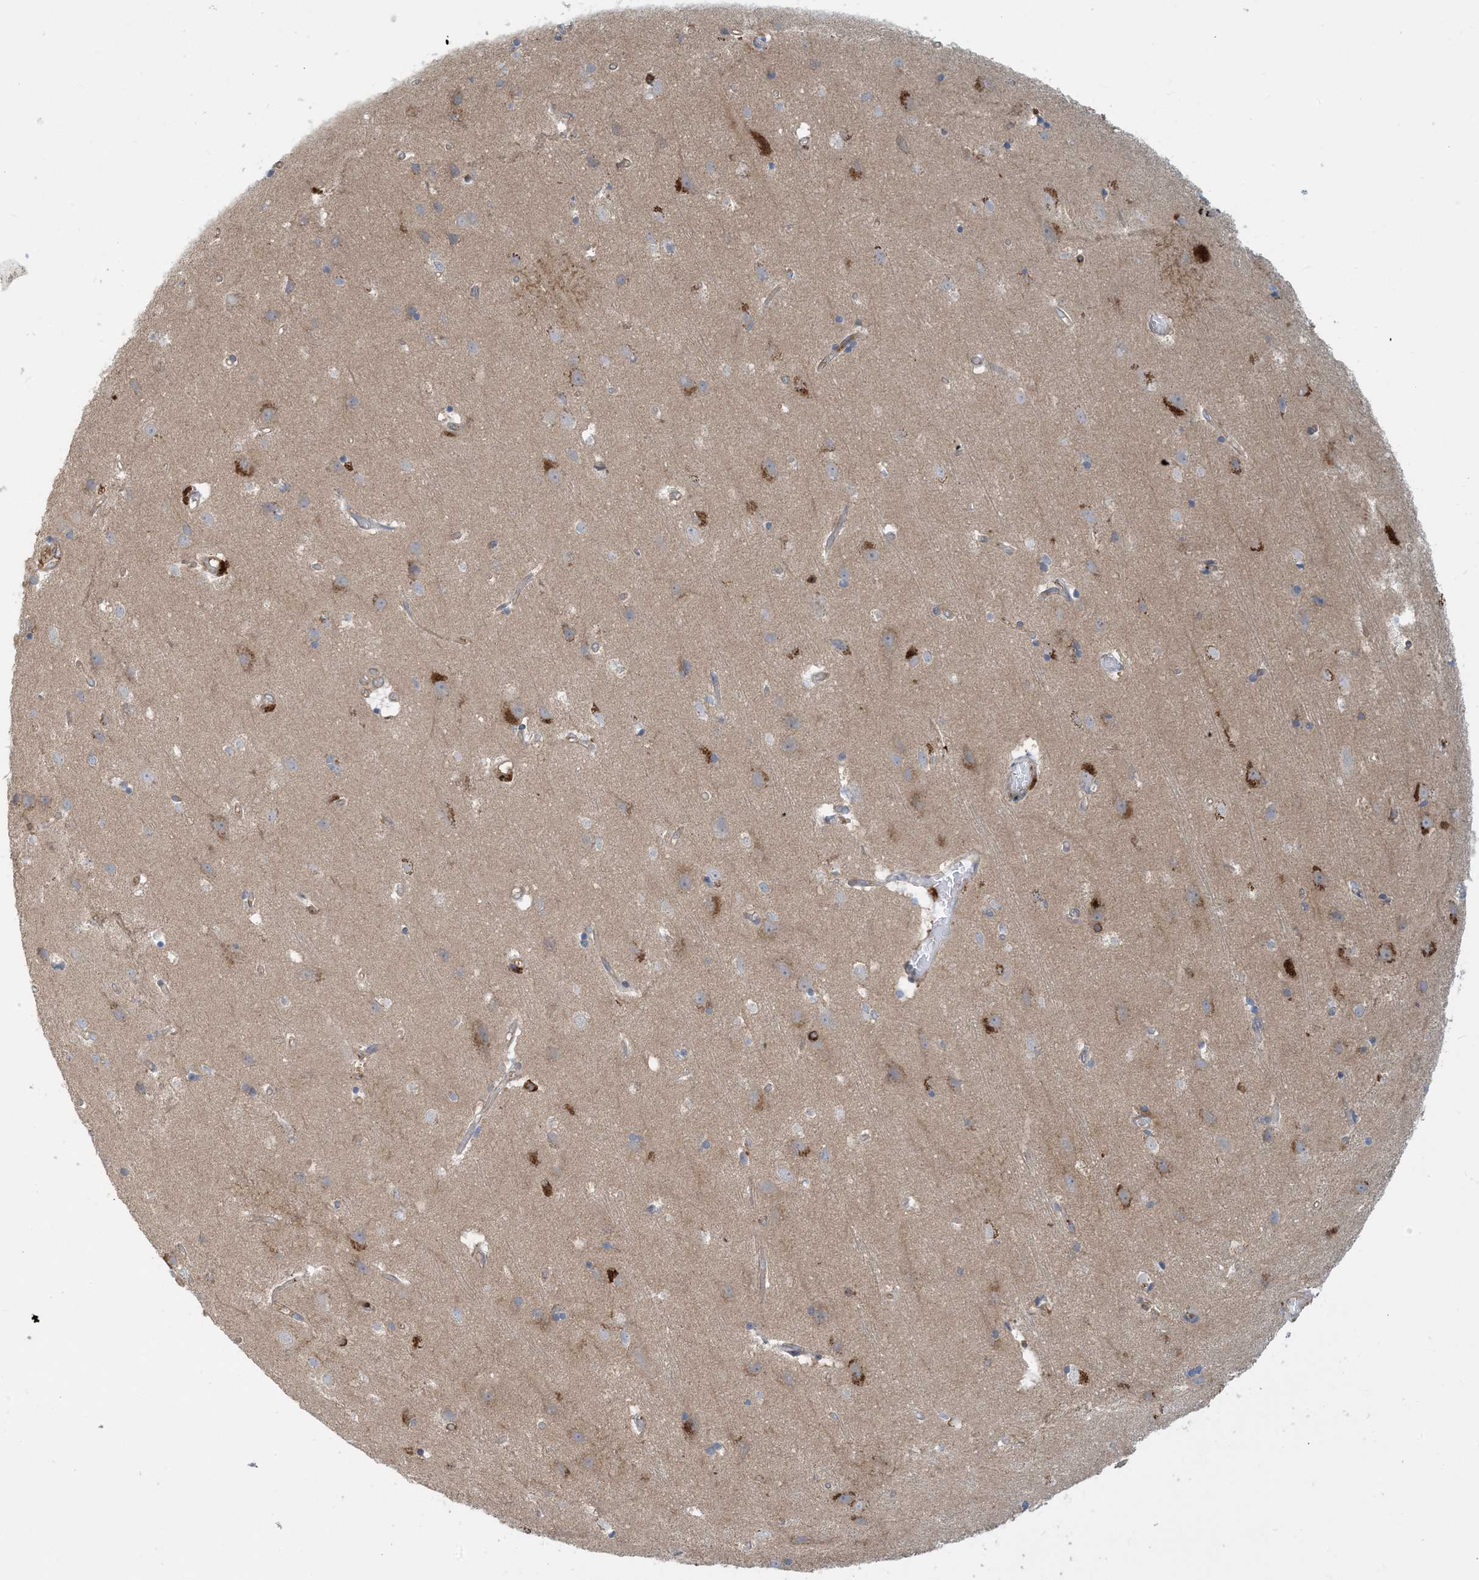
{"staining": {"intensity": "negative", "quantity": "none", "location": "none"}, "tissue": "cerebral cortex", "cell_type": "Endothelial cells", "image_type": "normal", "snomed": [{"axis": "morphology", "description": "Normal tissue, NOS"}, {"axis": "topography", "description": "Cerebral cortex"}], "caption": "The histopathology image displays no significant expression in endothelial cells of cerebral cortex. (DAB IHC visualized using brightfield microscopy, high magnification).", "gene": "SFMBT2", "patient": {"sex": "male", "age": 54}}